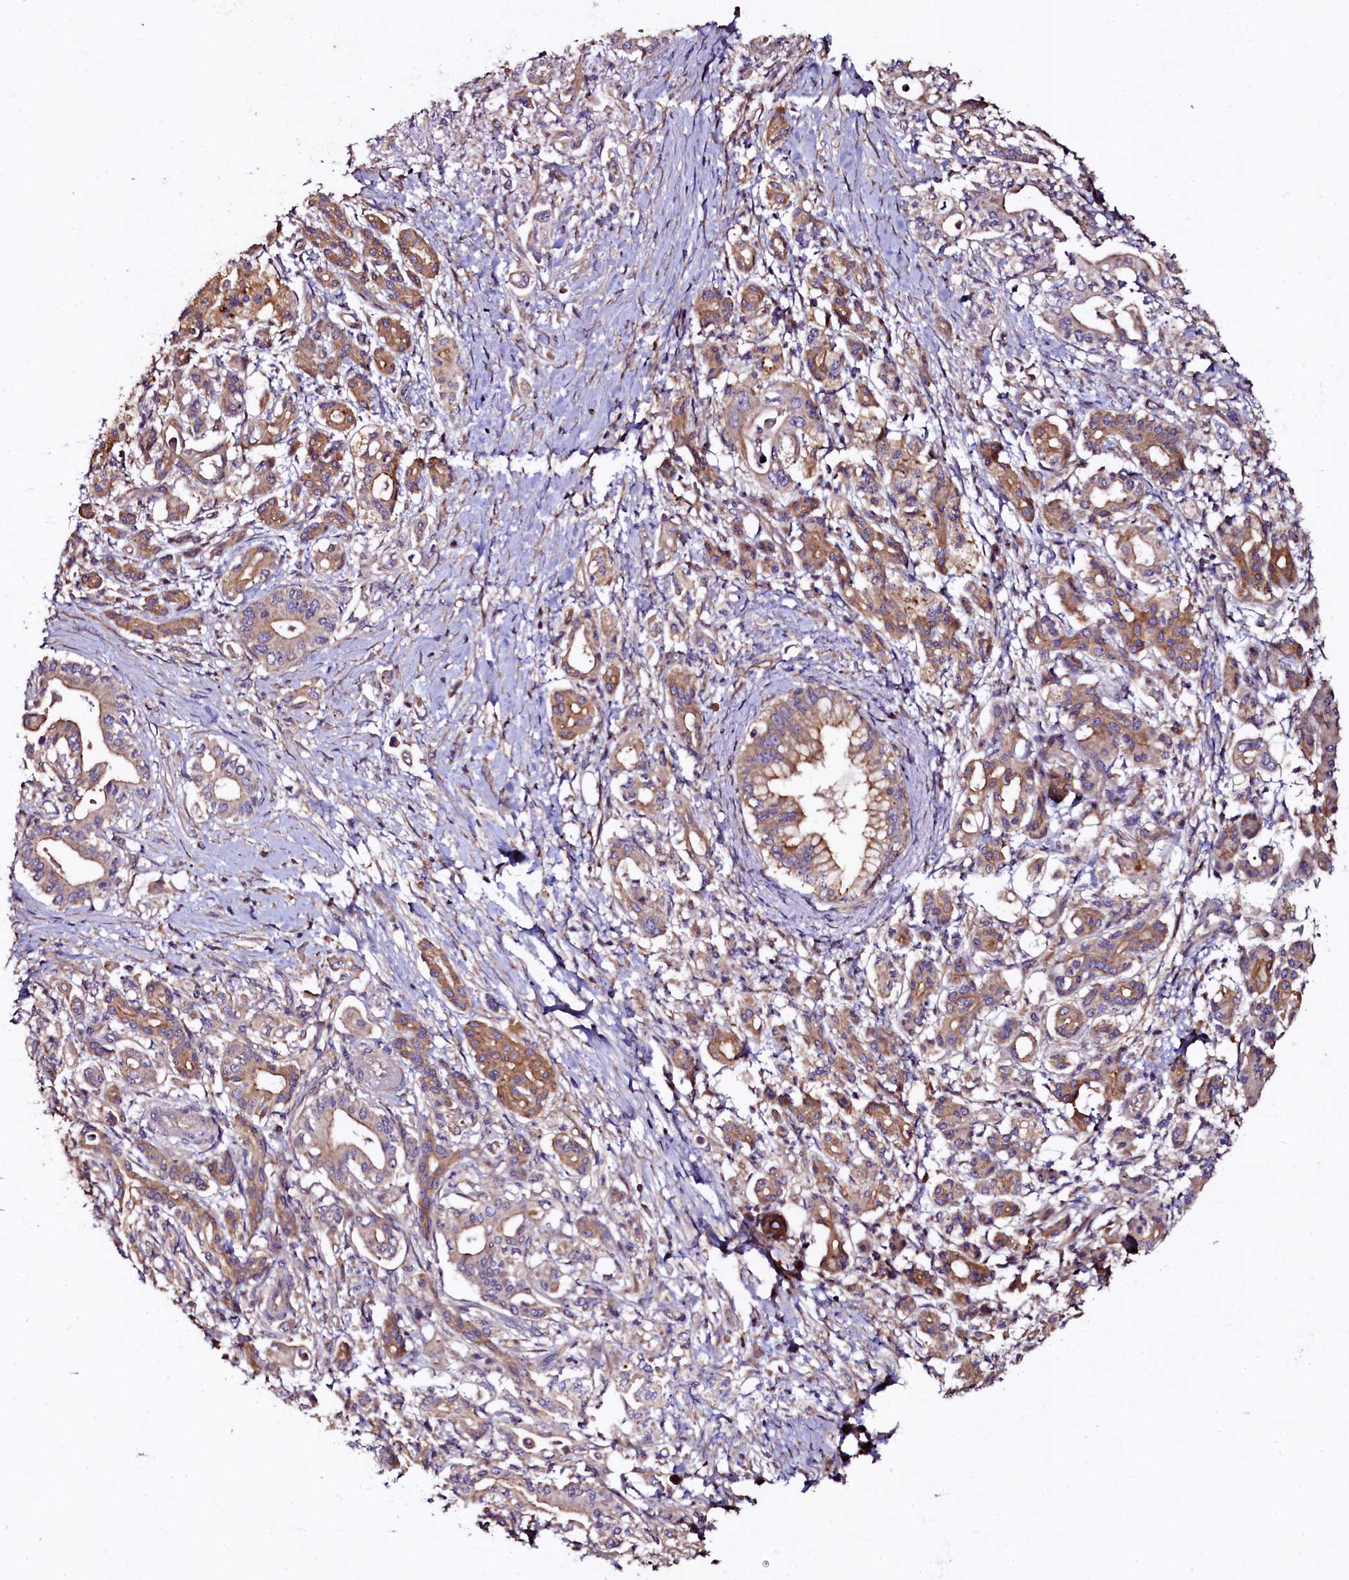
{"staining": {"intensity": "moderate", "quantity": ">75%", "location": "cytoplasmic/membranous"}, "tissue": "pancreatic cancer", "cell_type": "Tumor cells", "image_type": "cancer", "snomed": [{"axis": "morphology", "description": "Adenocarcinoma, NOS"}, {"axis": "topography", "description": "Pancreas"}], "caption": "The micrograph displays staining of adenocarcinoma (pancreatic), revealing moderate cytoplasmic/membranous protein staining (brown color) within tumor cells. (DAB IHC, brown staining for protein, blue staining for nuclei).", "gene": "APPL2", "patient": {"sex": "female", "age": 66}}